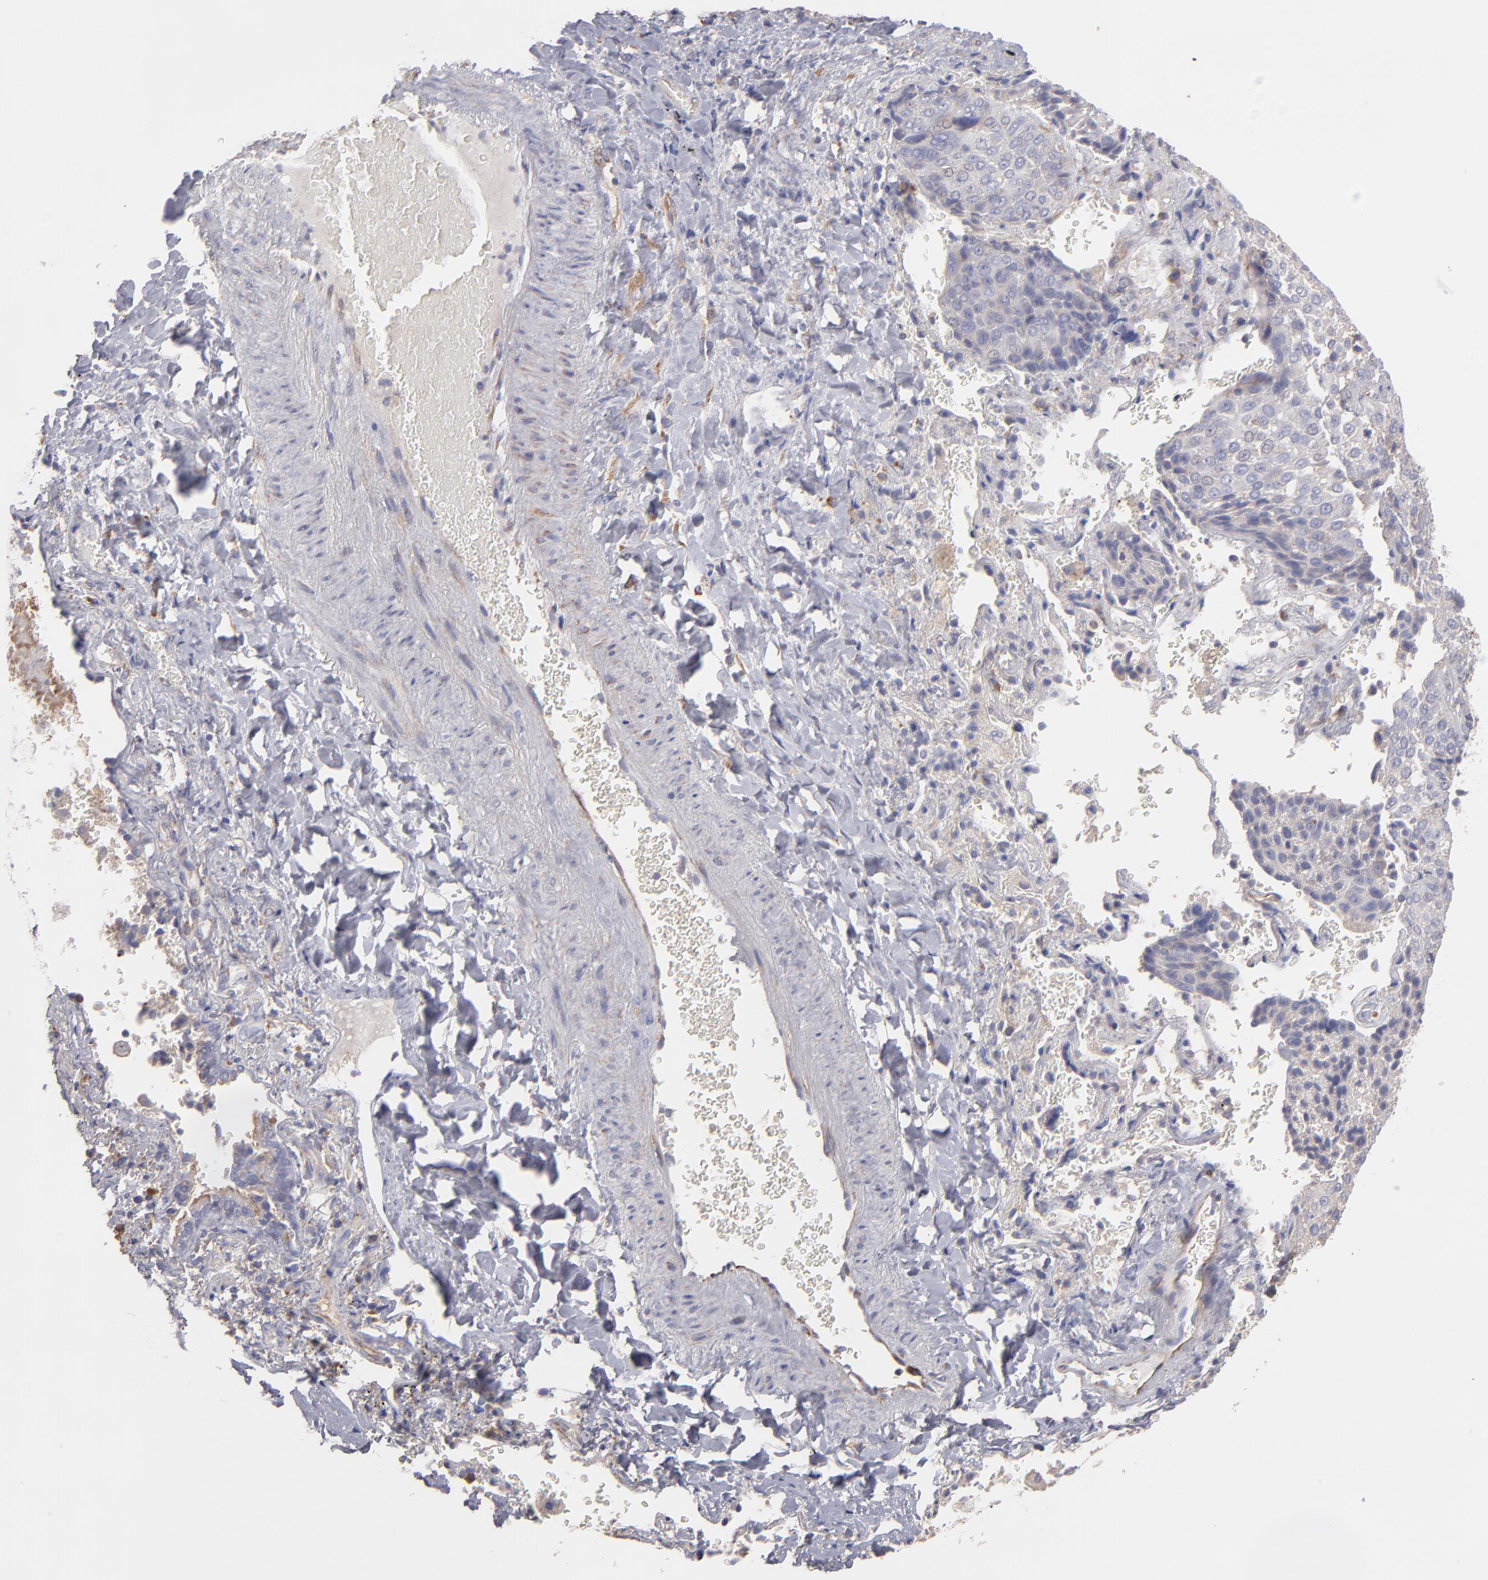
{"staining": {"intensity": "weak", "quantity": "<25%", "location": "cytoplasmic/membranous"}, "tissue": "lung cancer", "cell_type": "Tumor cells", "image_type": "cancer", "snomed": [{"axis": "morphology", "description": "Squamous cell carcinoma, NOS"}, {"axis": "topography", "description": "Lung"}], "caption": "There is no significant staining in tumor cells of lung cancer. The staining was performed using DAB to visualize the protein expression in brown, while the nuclei were stained in blue with hematoxylin (Magnification: 20x).", "gene": "ENTPD5", "patient": {"sex": "male", "age": 54}}